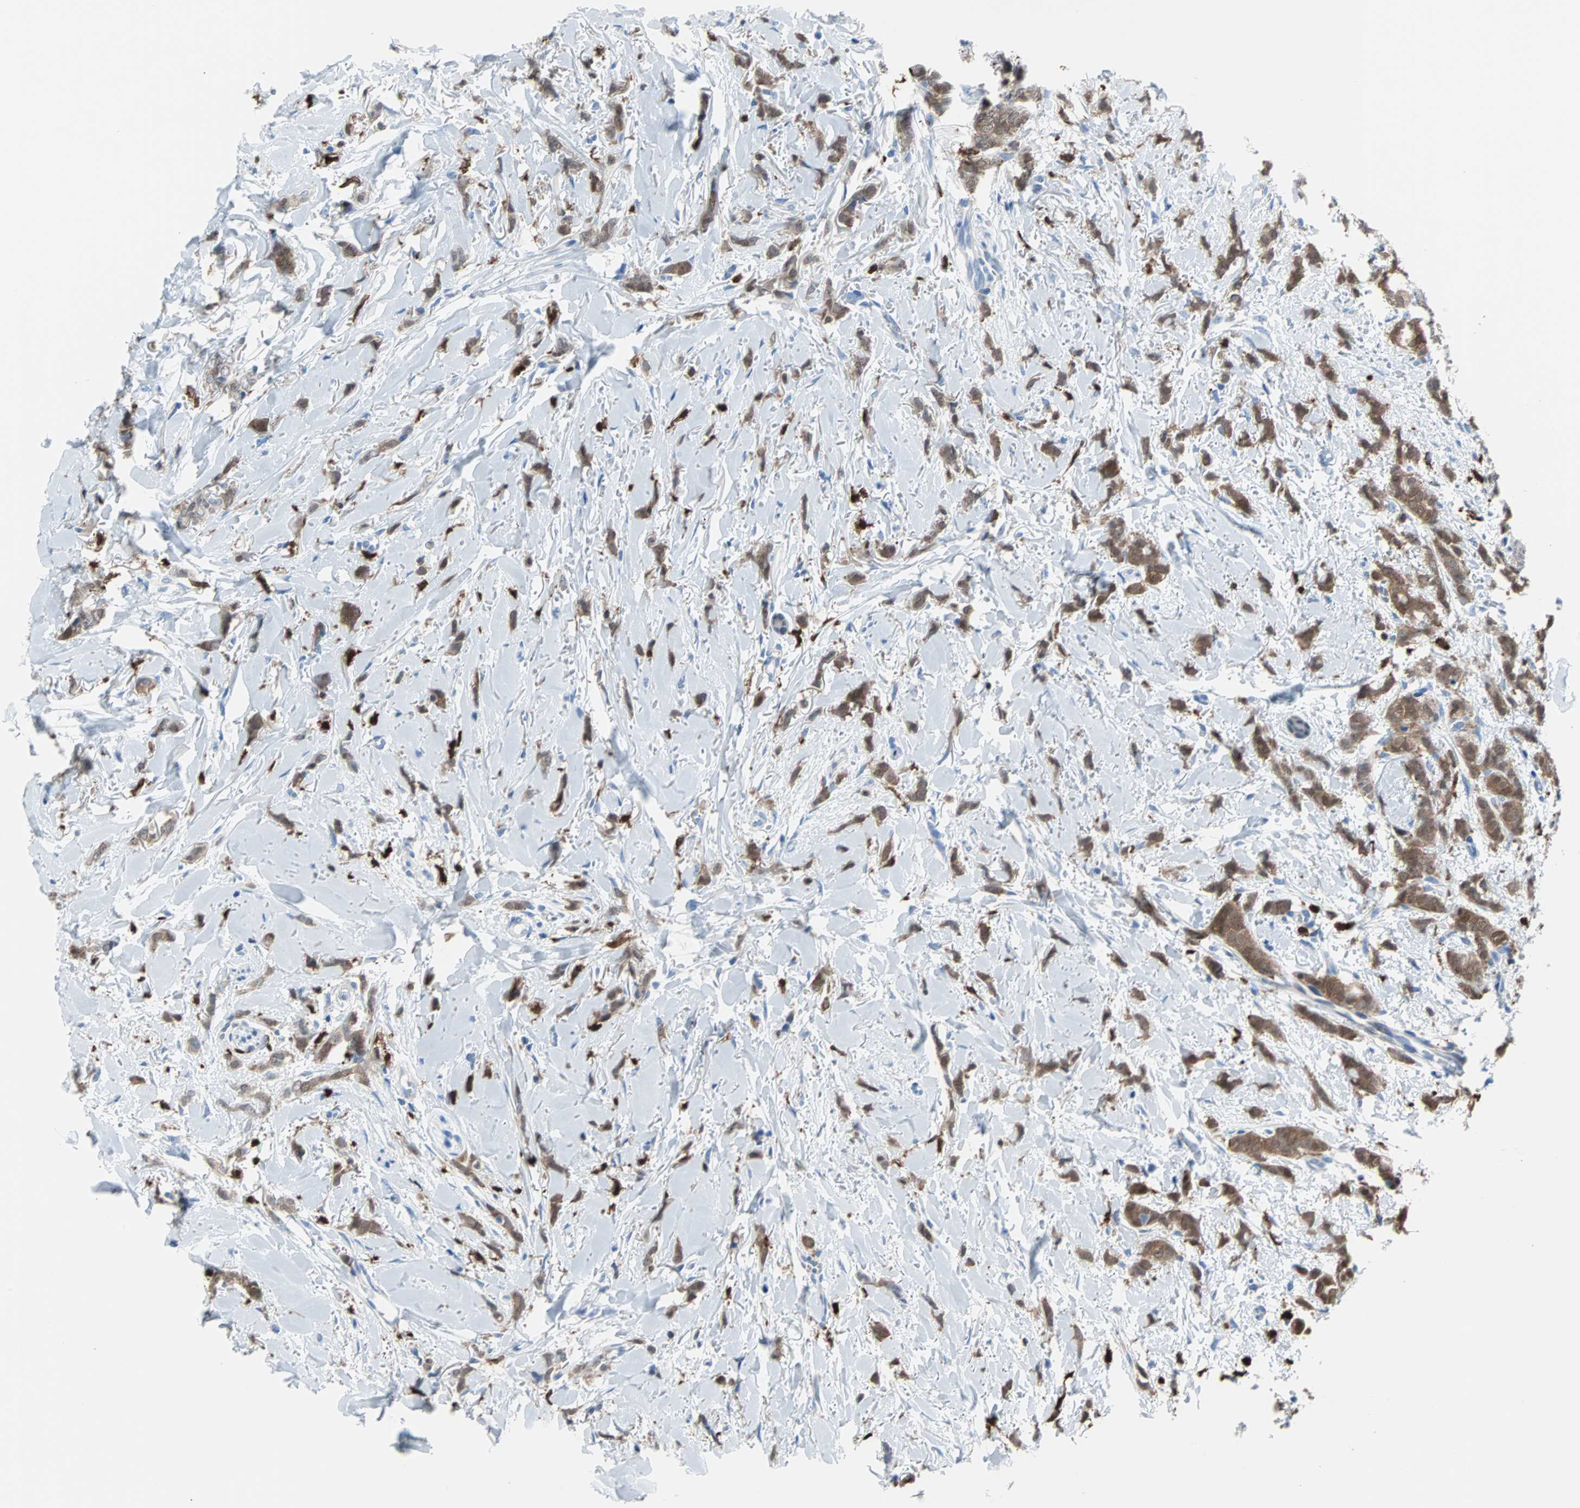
{"staining": {"intensity": "moderate", "quantity": ">75%", "location": "cytoplasmic/membranous"}, "tissue": "breast cancer", "cell_type": "Tumor cells", "image_type": "cancer", "snomed": [{"axis": "morphology", "description": "Lobular carcinoma"}, {"axis": "topography", "description": "Skin"}, {"axis": "topography", "description": "Breast"}], "caption": "Immunohistochemistry (IHC) (DAB) staining of breast cancer (lobular carcinoma) shows moderate cytoplasmic/membranous protein positivity in about >75% of tumor cells.", "gene": "SYK", "patient": {"sex": "female", "age": 46}}